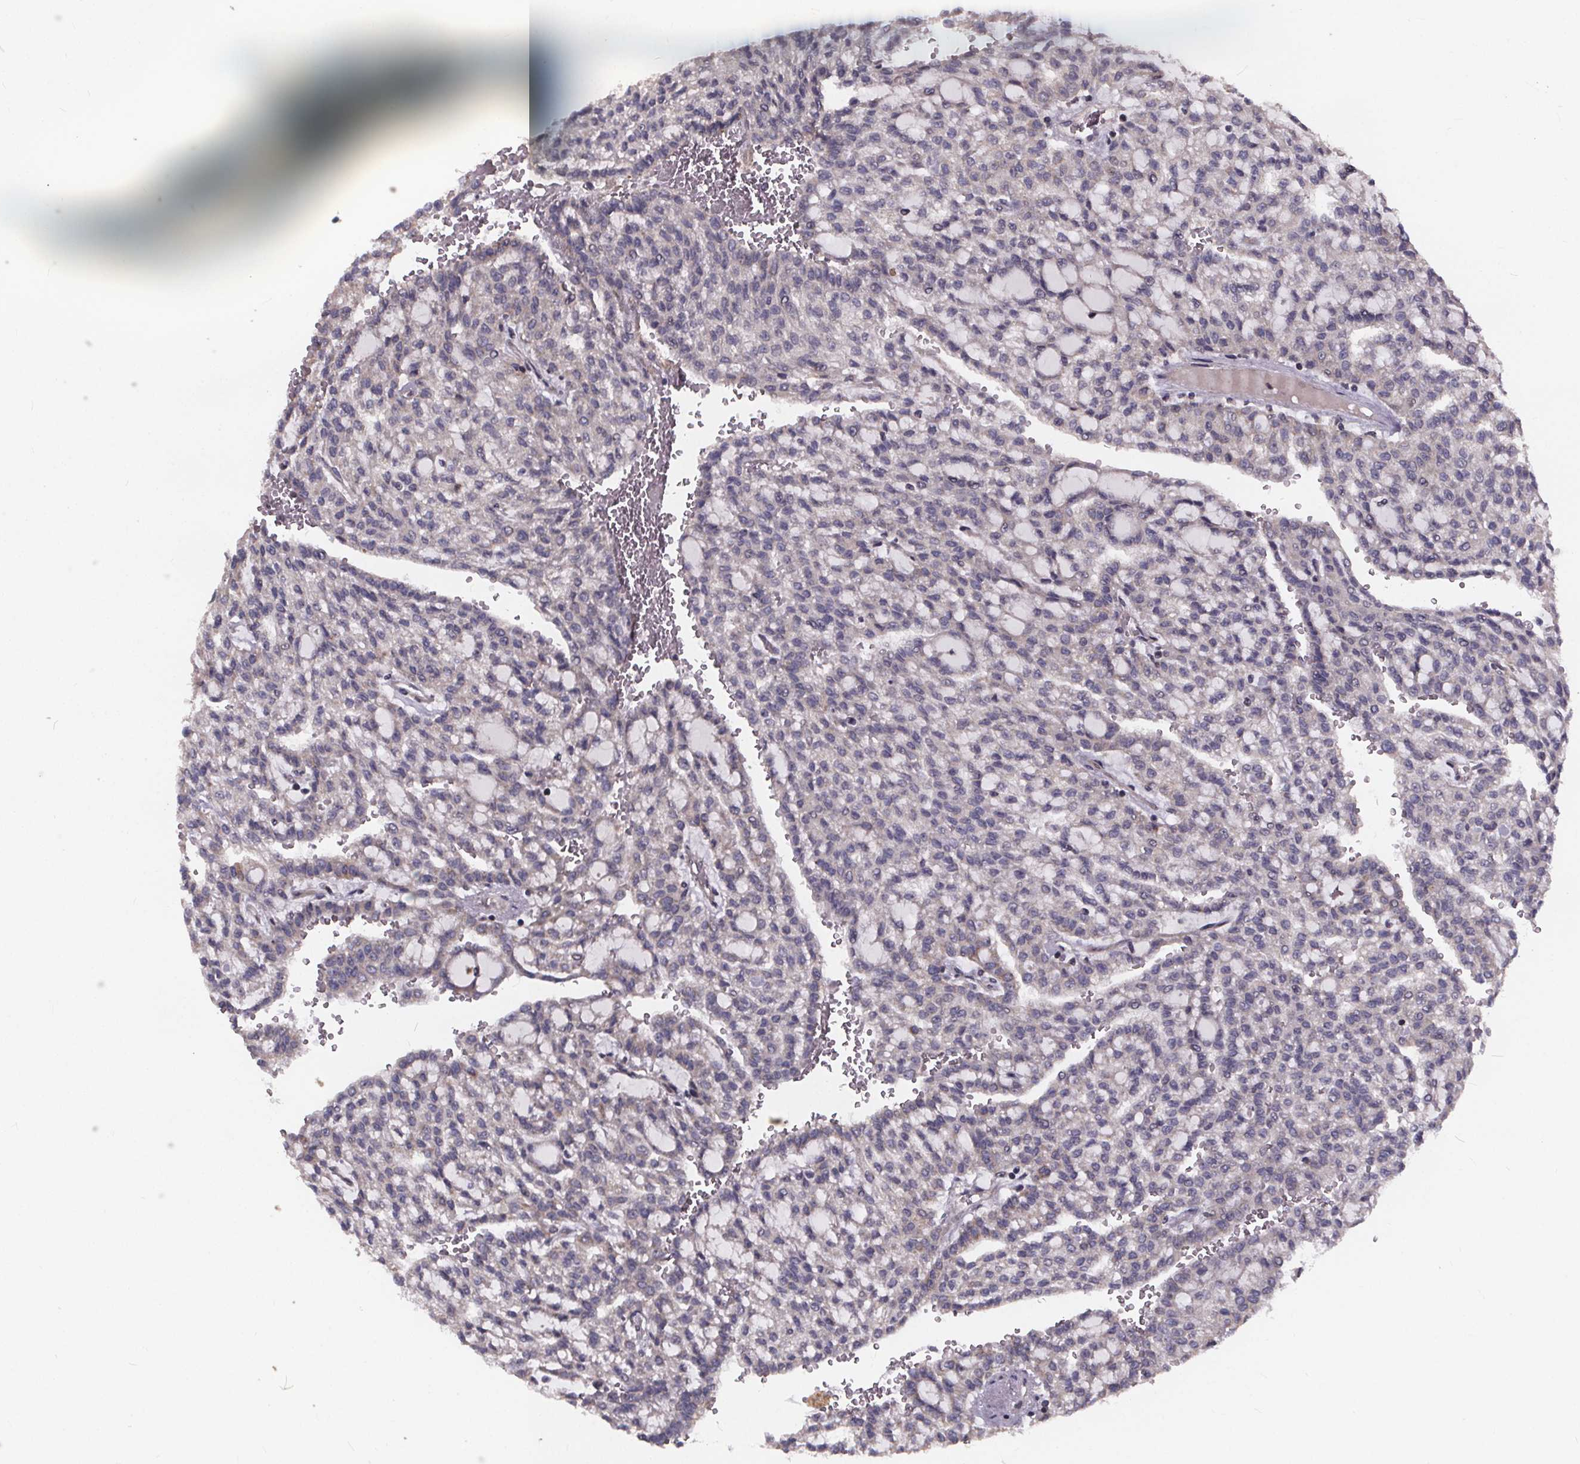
{"staining": {"intensity": "negative", "quantity": "none", "location": "none"}, "tissue": "renal cancer", "cell_type": "Tumor cells", "image_type": "cancer", "snomed": [{"axis": "morphology", "description": "Adenocarcinoma, NOS"}, {"axis": "topography", "description": "Kidney"}], "caption": "Immunohistochemistry (IHC) of human renal cancer displays no staining in tumor cells.", "gene": "YME1L1", "patient": {"sex": "male", "age": 63}}